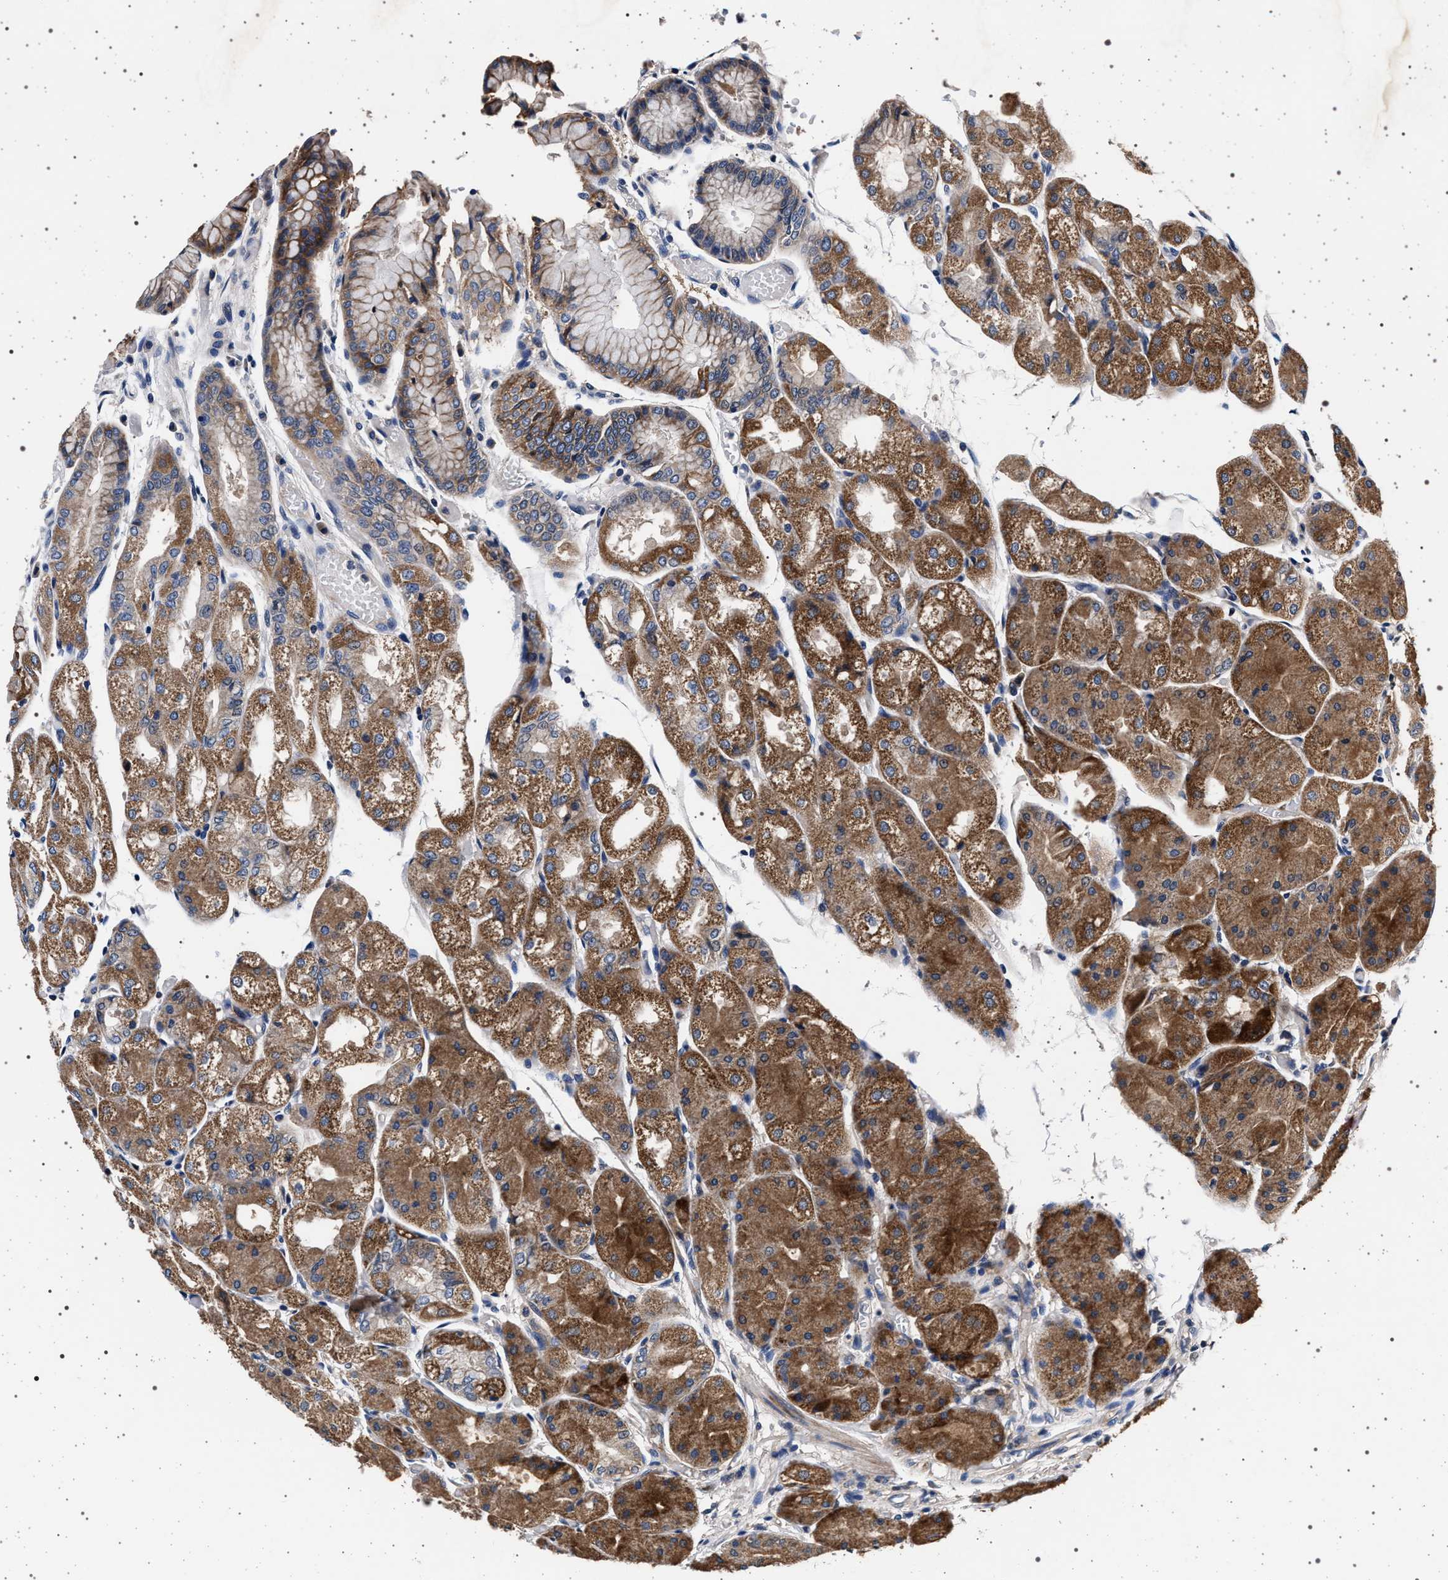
{"staining": {"intensity": "strong", "quantity": ">75%", "location": "cytoplasmic/membranous"}, "tissue": "stomach", "cell_type": "Glandular cells", "image_type": "normal", "snomed": [{"axis": "morphology", "description": "Normal tissue, NOS"}, {"axis": "topography", "description": "Stomach, upper"}], "caption": "A photomicrograph showing strong cytoplasmic/membranous staining in about >75% of glandular cells in unremarkable stomach, as visualized by brown immunohistochemical staining.", "gene": "MAP3K2", "patient": {"sex": "male", "age": 72}}